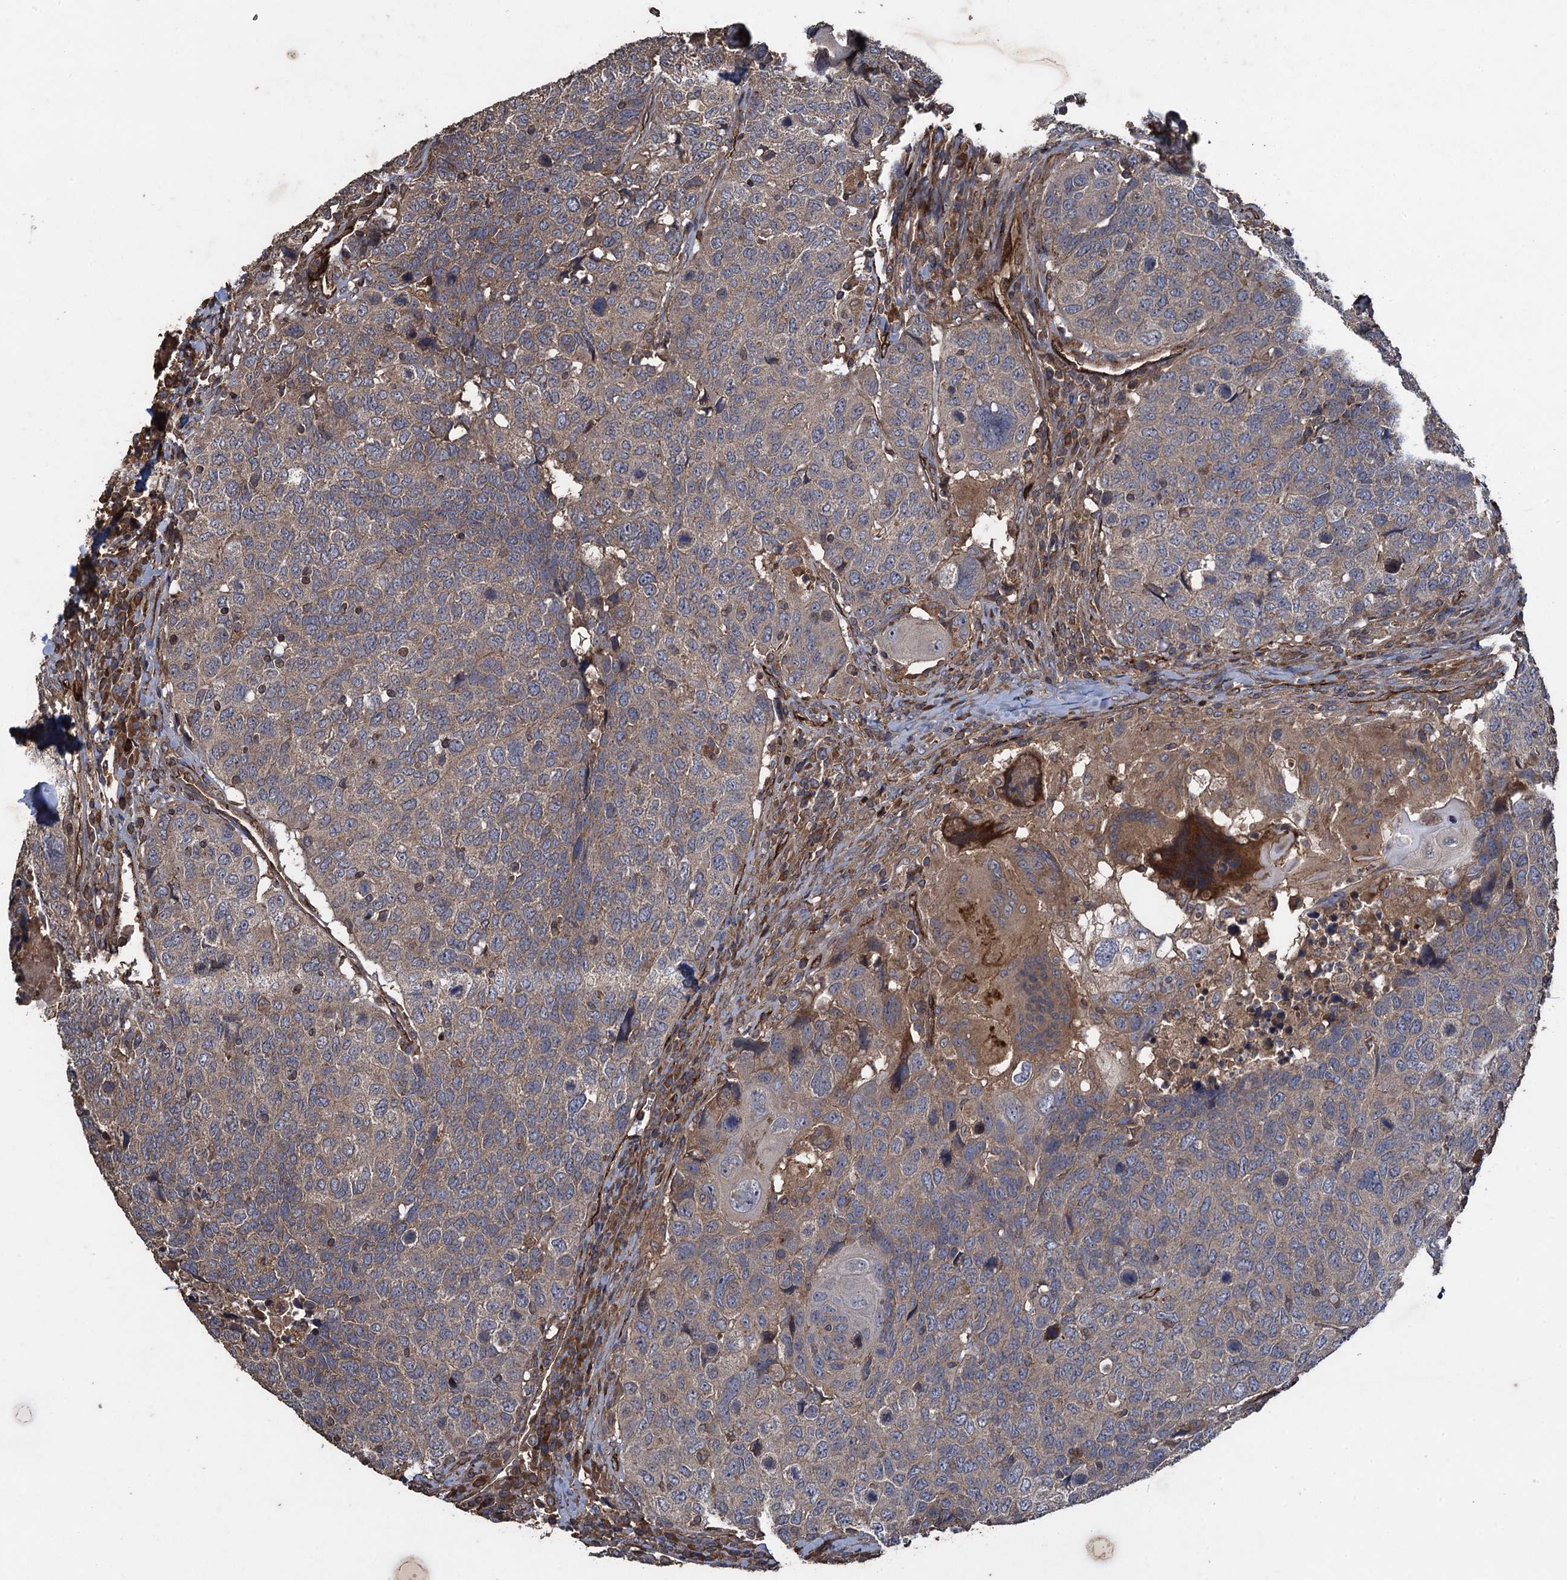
{"staining": {"intensity": "weak", "quantity": "25%-75%", "location": "cytoplasmic/membranous"}, "tissue": "head and neck cancer", "cell_type": "Tumor cells", "image_type": "cancer", "snomed": [{"axis": "morphology", "description": "Squamous cell carcinoma, NOS"}, {"axis": "topography", "description": "Head-Neck"}], "caption": "A micrograph of head and neck squamous cell carcinoma stained for a protein exhibits weak cytoplasmic/membranous brown staining in tumor cells.", "gene": "TXNDC11", "patient": {"sex": "male", "age": 66}}